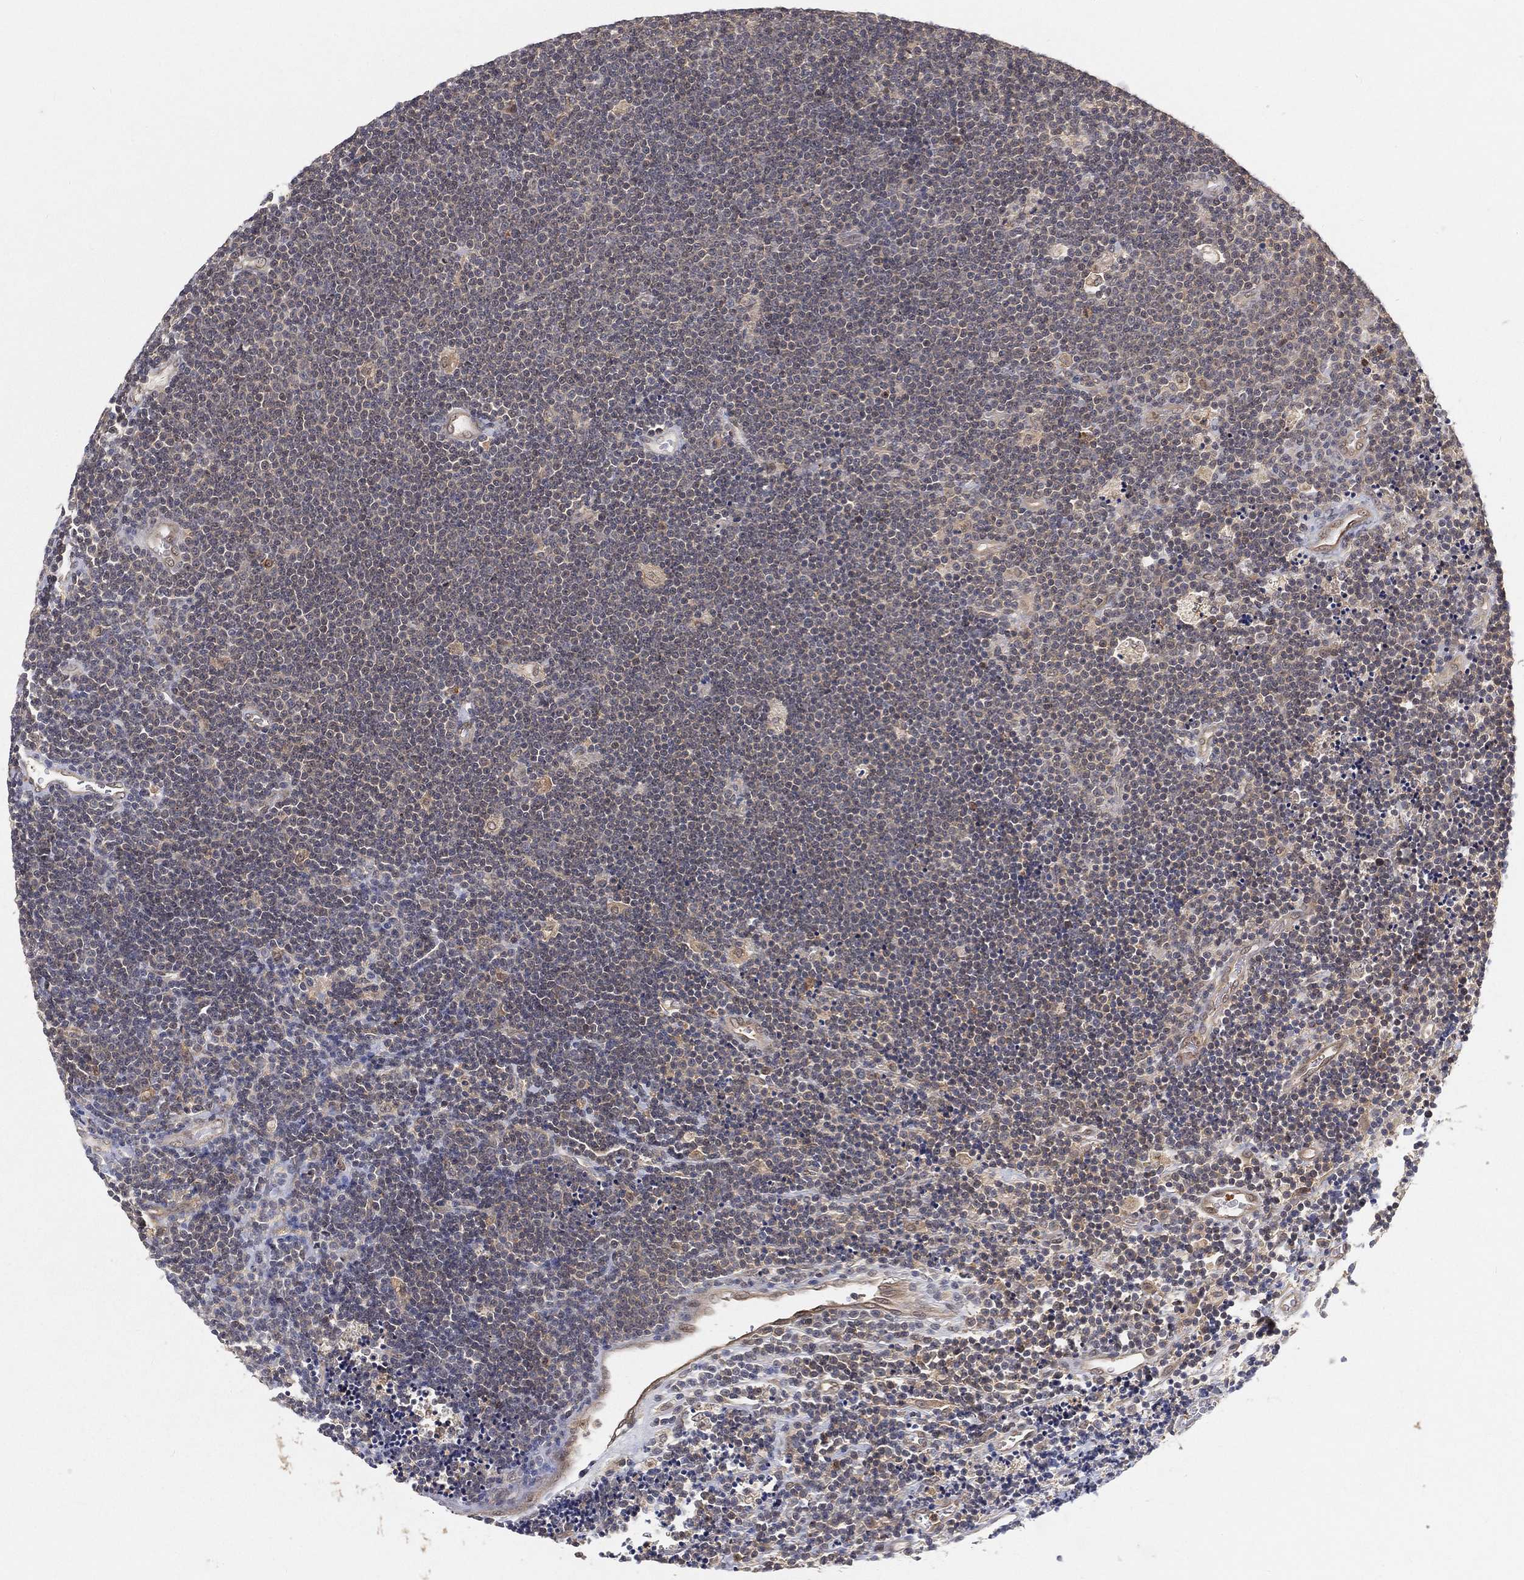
{"staining": {"intensity": "negative", "quantity": "none", "location": "none"}, "tissue": "lymphoma", "cell_type": "Tumor cells", "image_type": "cancer", "snomed": [{"axis": "morphology", "description": "Malignant lymphoma, non-Hodgkin's type, Low grade"}, {"axis": "topography", "description": "Brain"}], "caption": "An immunohistochemistry histopathology image of lymphoma is shown. There is no staining in tumor cells of lymphoma.", "gene": "MAPK1", "patient": {"sex": "female", "age": 66}}